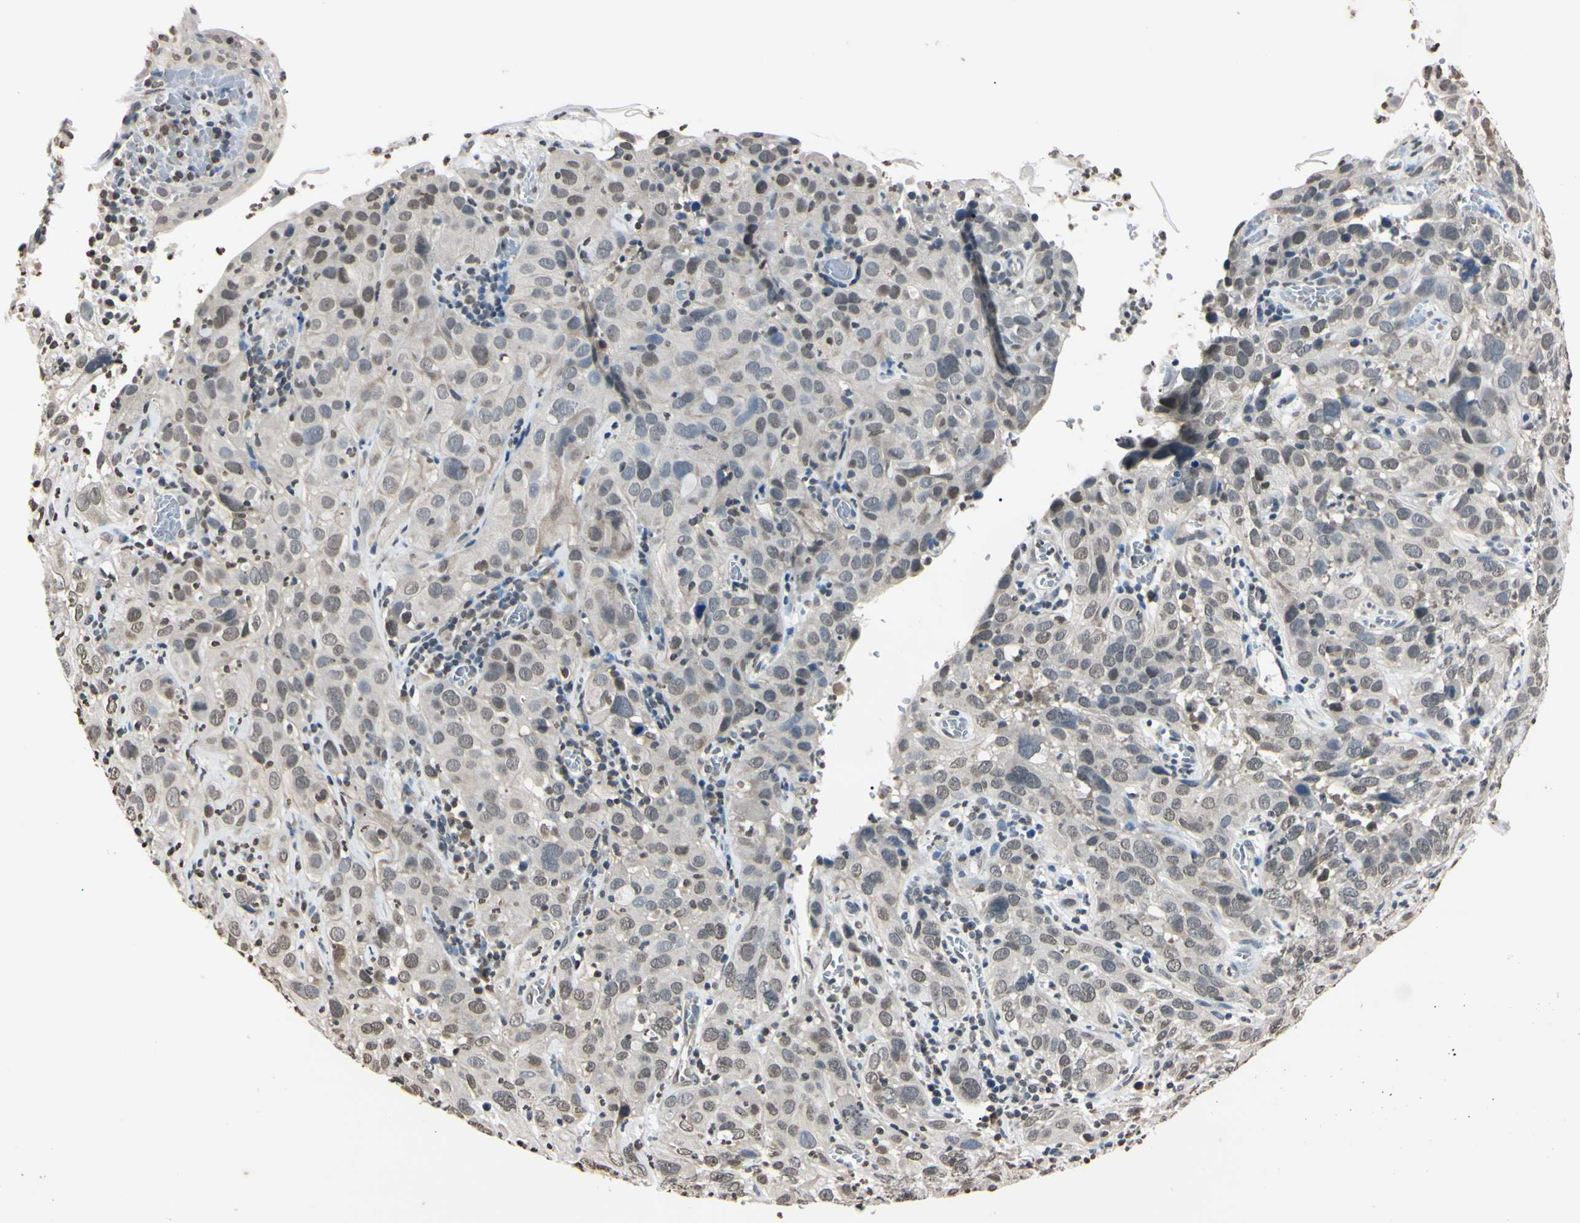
{"staining": {"intensity": "weak", "quantity": "25%-75%", "location": "nuclear"}, "tissue": "cervical cancer", "cell_type": "Tumor cells", "image_type": "cancer", "snomed": [{"axis": "morphology", "description": "Squamous cell carcinoma, NOS"}, {"axis": "topography", "description": "Cervix"}], "caption": "IHC photomicrograph of human cervical squamous cell carcinoma stained for a protein (brown), which displays low levels of weak nuclear positivity in about 25%-75% of tumor cells.", "gene": "CDC45", "patient": {"sex": "female", "age": 32}}